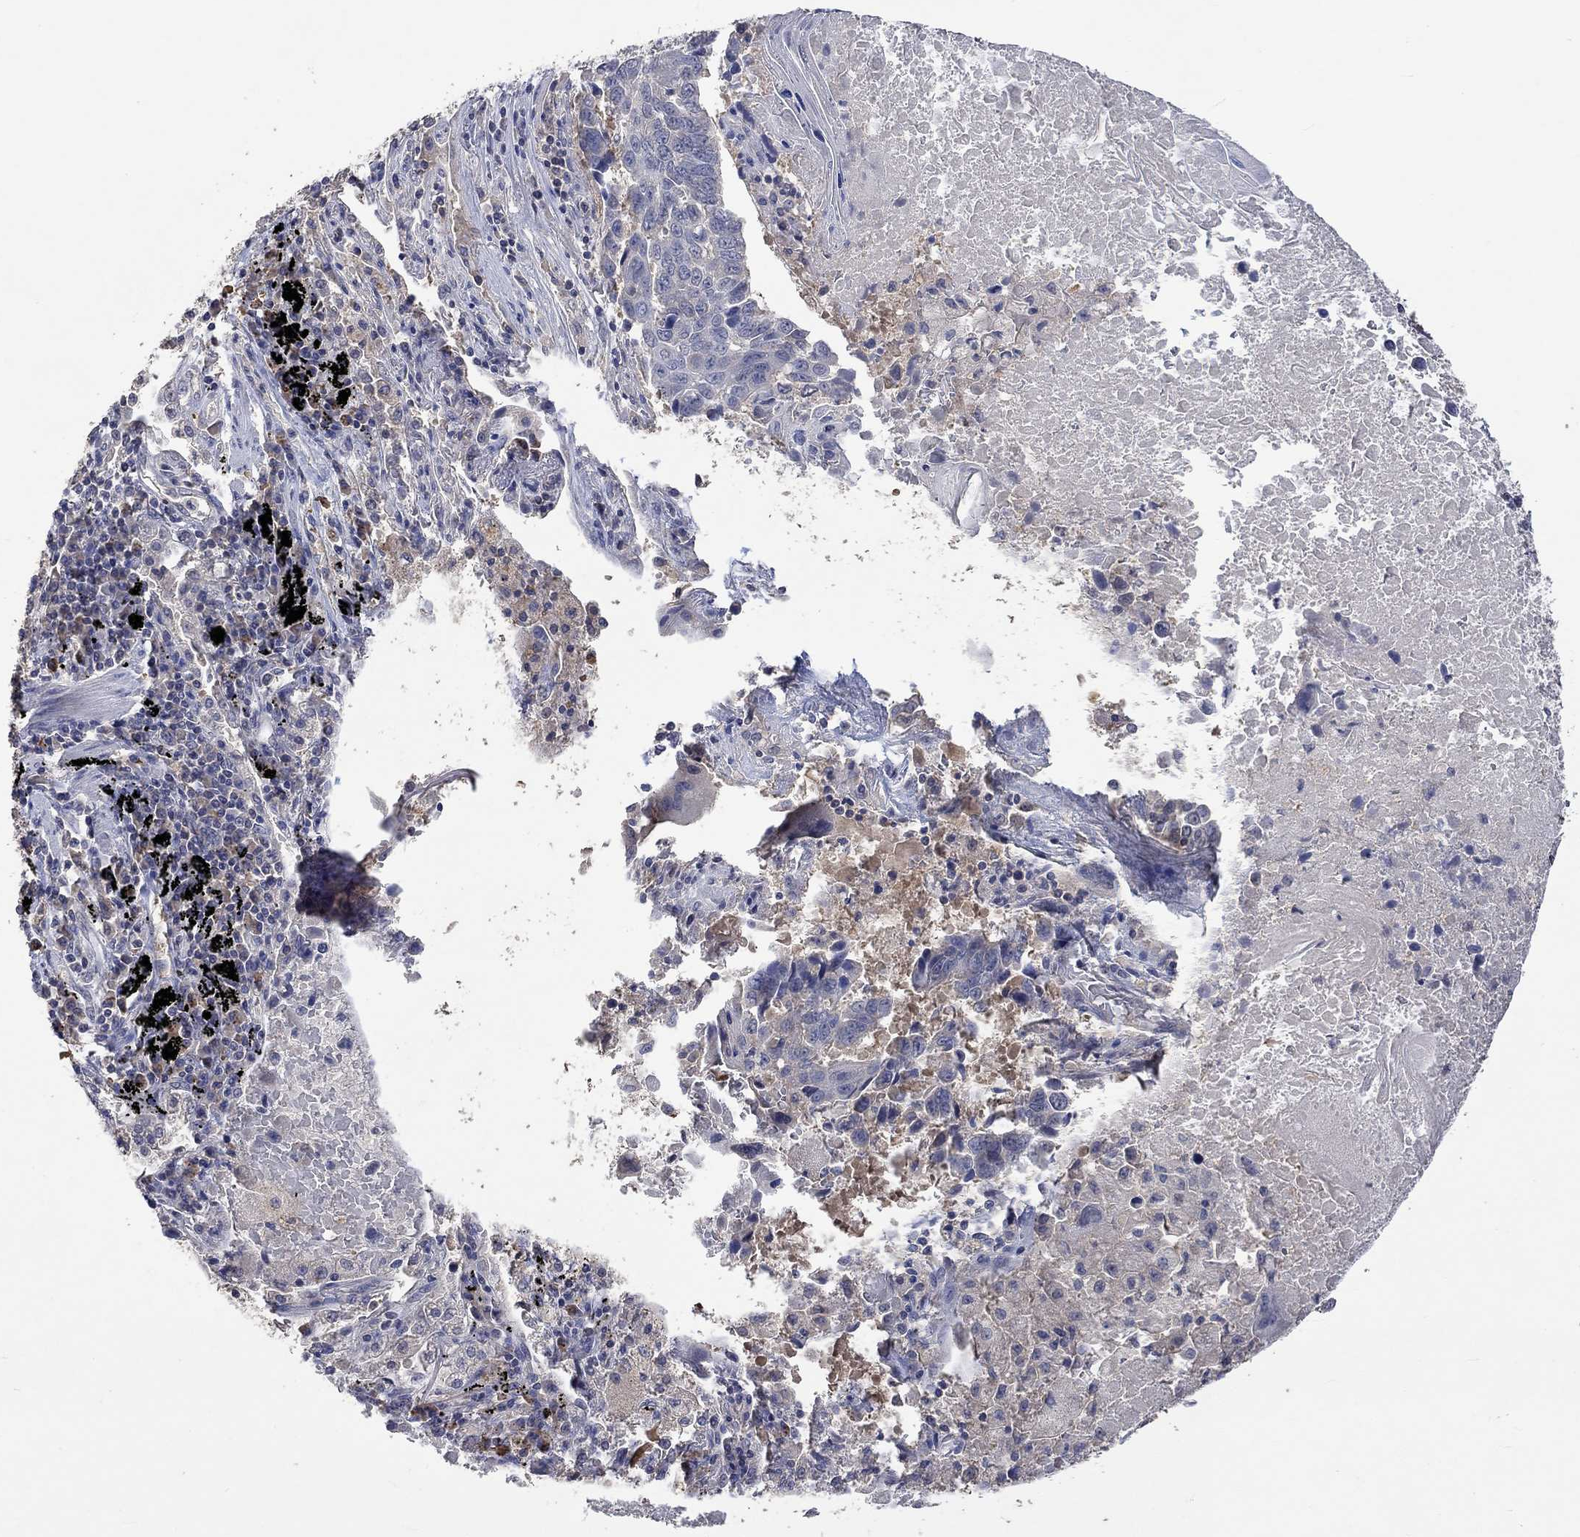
{"staining": {"intensity": "negative", "quantity": "none", "location": "none"}, "tissue": "lung cancer", "cell_type": "Tumor cells", "image_type": "cancer", "snomed": [{"axis": "morphology", "description": "Squamous cell carcinoma, NOS"}, {"axis": "topography", "description": "Lung"}], "caption": "High magnification brightfield microscopy of lung squamous cell carcinoma stained with DAB (brown) and counterstained with hematoxylin (blue): tumor cells show no significant staining.", "gene": "PTPN20", "patient": {"sex": "male", "age": 73}}